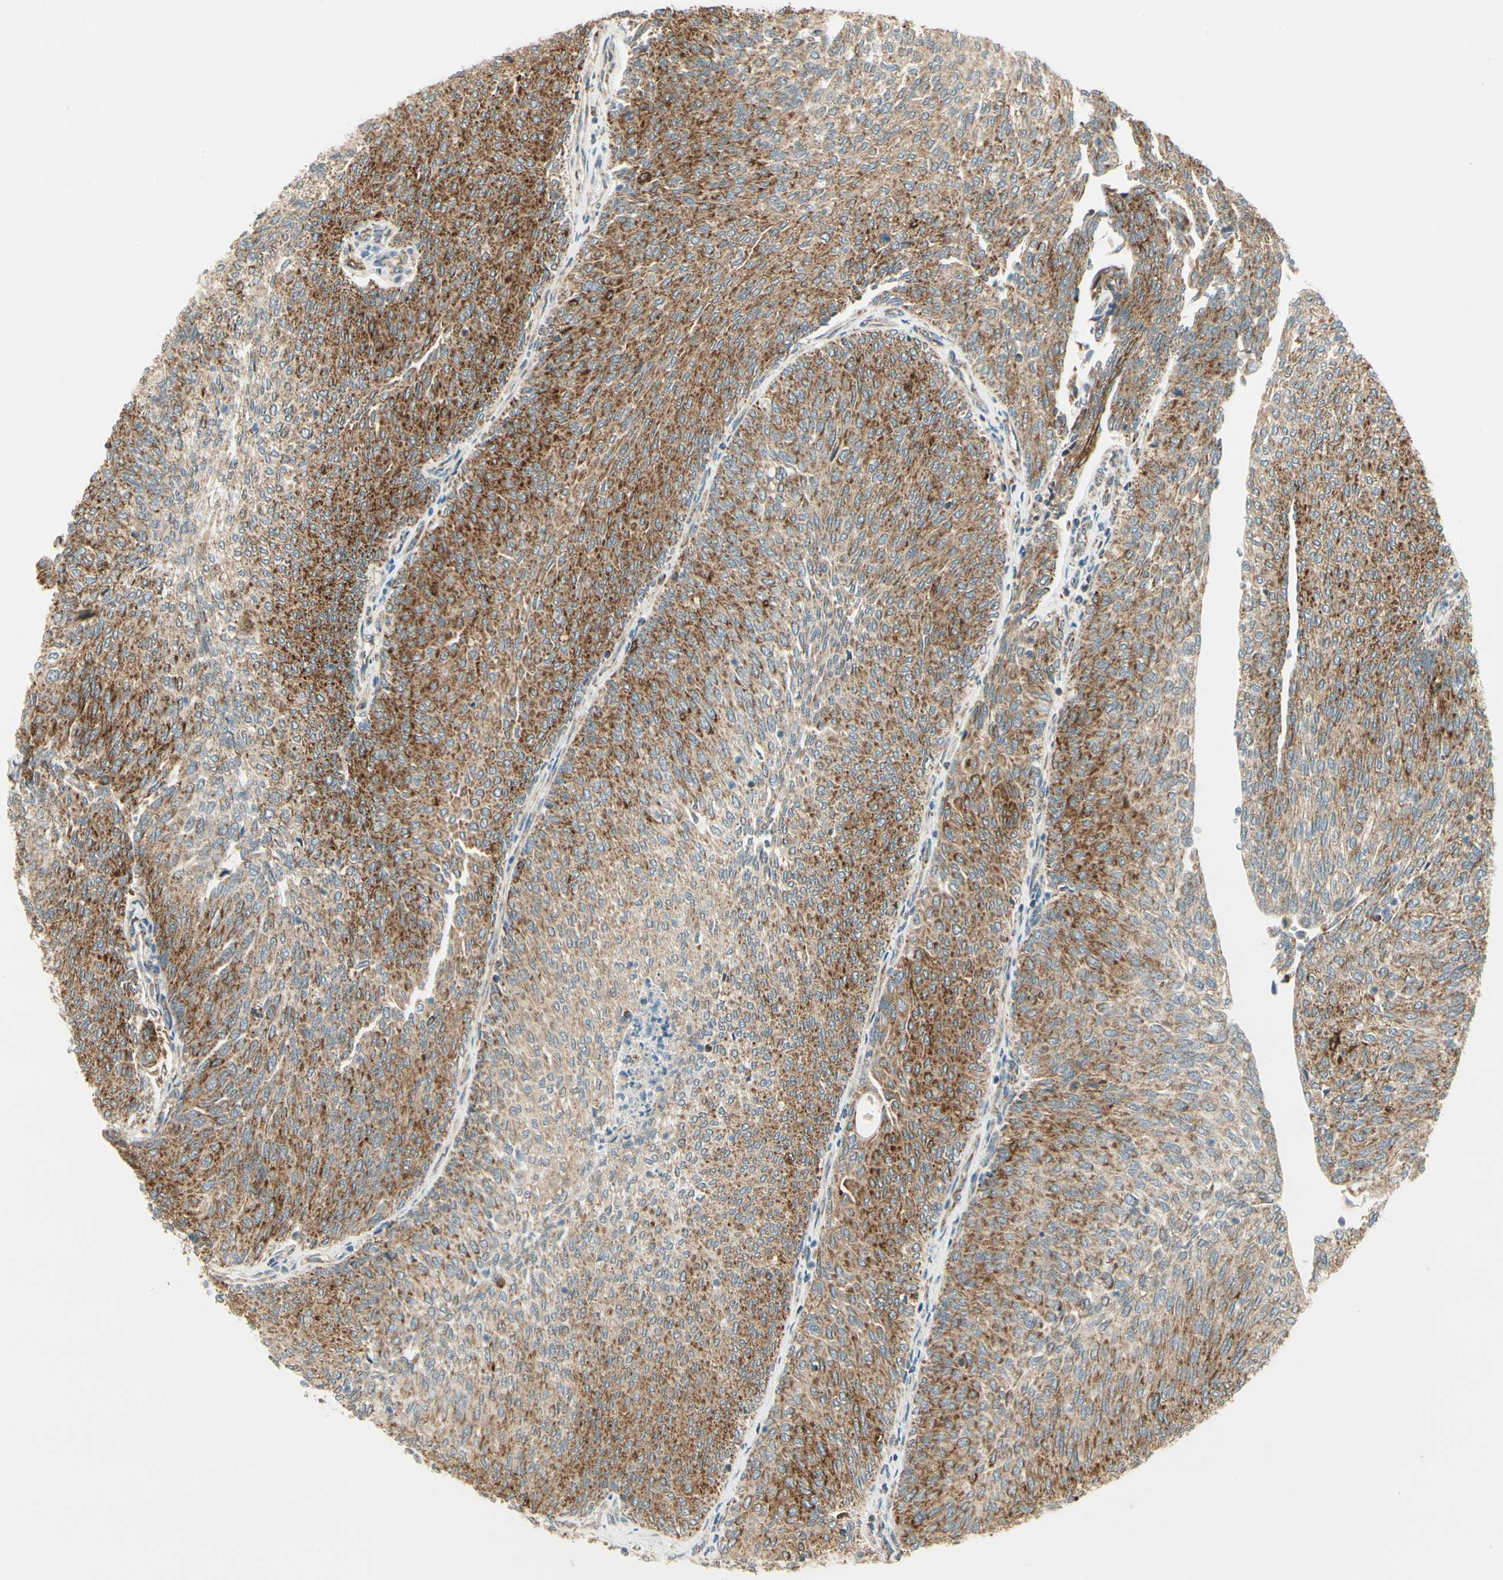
{"staining": {"intensity": "strong", "quantity": ">75%", "location": "cytoplasmic/membranous"}, "tissue": "urothelial cancer", "cell_type": "Tumor cells", "image_type": "cancer", "snomed": [{"axis": "morphology", "description": "Urothelial carcinoma, Low grade"}, {"axis": "topography", "description": "Urinary bladder"}], "caption": "IHC photomicrograph of neoplastic tissue: human urothelial cancer stained using IHC shows high levels of strong protein expression localized specifically in the cytoplasmic/membranous of tumor cells, appearing as a cytoplasmic/membranous brown color.", "gene": "EPHB3", "patient": {"sex": "female", "age": 79}}